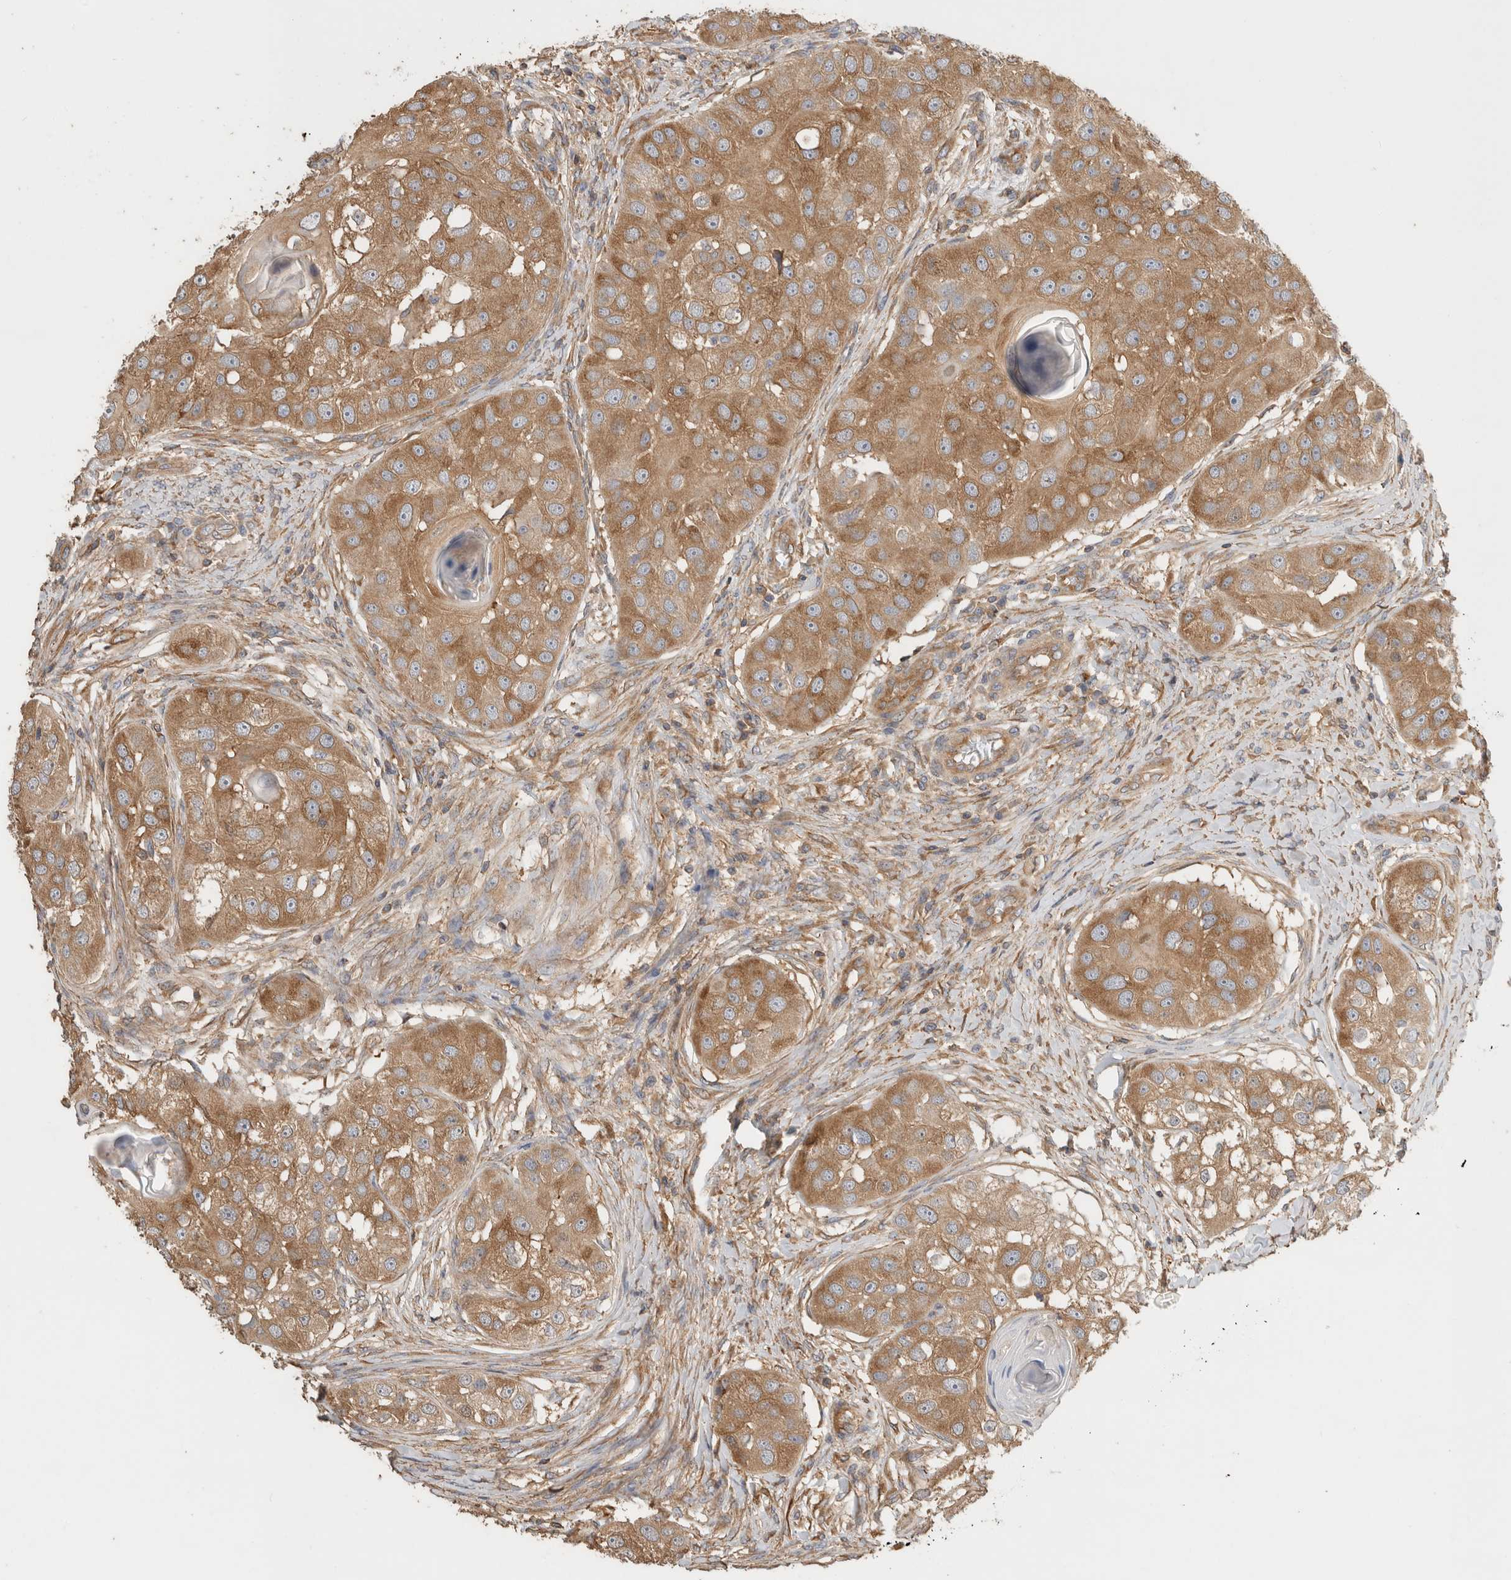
{"staining": {"intensity": "moderate", "quantity": ">75%", "location": "cytoplasmic/membranous"}, "tissue": "head and neck cancer", "cell_type": "Tumor cells", "image_type": "cancer", "snomed": [{"axis": "morphology", "description": "Normal tissue, NOS"}, {"axis": "morphology", "description": "Squamous cell carcinoma, NOS"}, {"axis": "topography", "description": "Skeletal muscle"}, {"axis": "topography", "description": "Head-Neck"}], "caption": "Brown immunohistochemical staining in head and neck cancer (squamous cell carcinoma) reveals moderate cytoplasmic/membranous expression in approximately >75% of tumor cells. (brown staining indicates protein expression, while blue staining denotes nuclei).", "gene": "EIF4G3", "patient": {"sex": "male", "age": 51}}